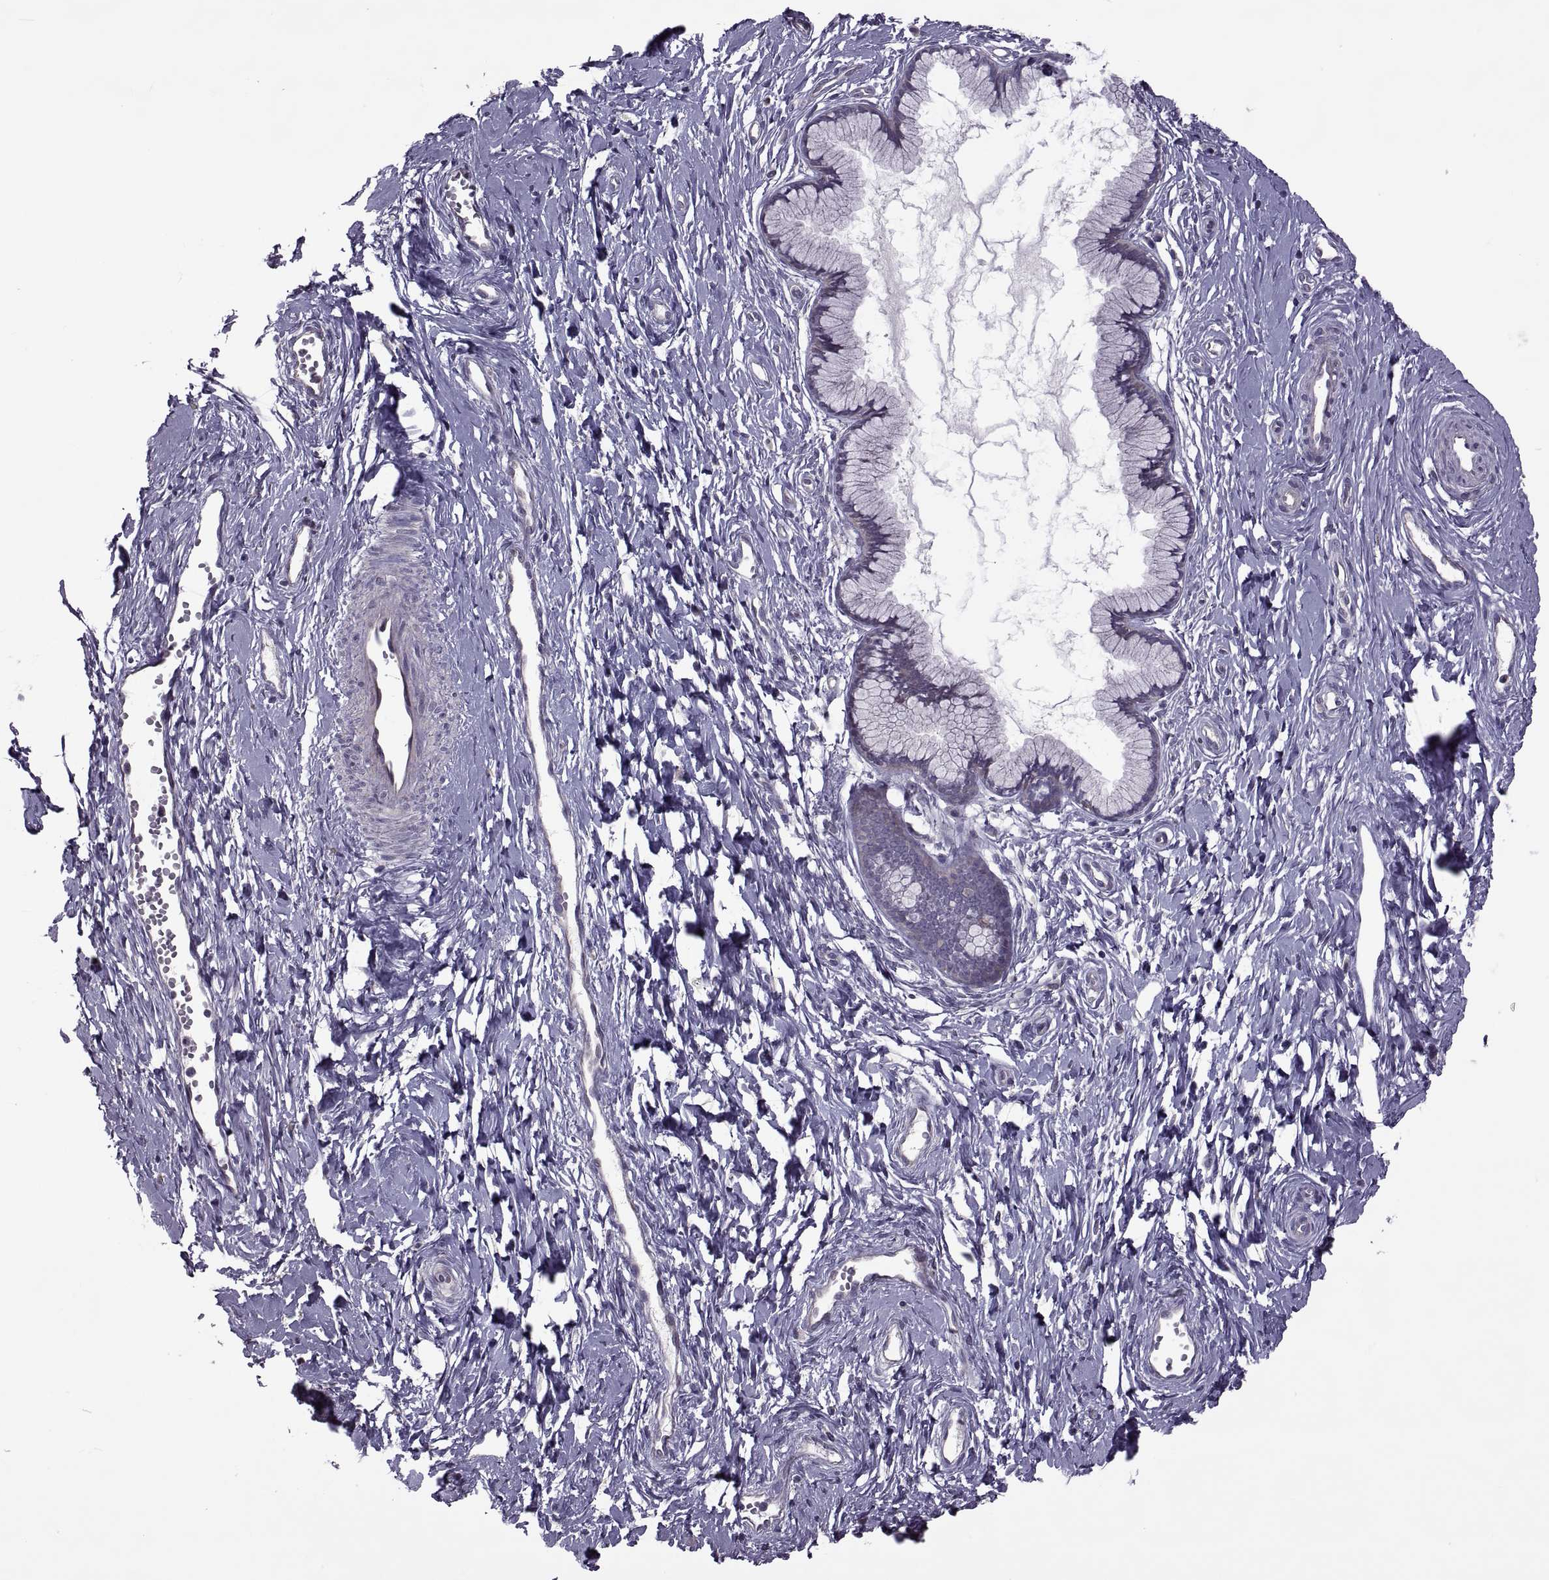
{"staining": {"intensity": "negative", "quantity": "none", "location": "none"}, "tissue": "cervix", "cell_type": "Glandular cells", "image_type": "normal", "snomed": [{"axis": "morphology", "description": "Normal tissue, NOS"}, {"axis": "topography", "description": "Cervix"}], "caption": "A high-resolution micrograph shows immunohistochemistry staining of normal cervix, which displays no significant staining in glandular cells.", "gene": "ODF3", "patient": {"sex": "female", "age": 40}}